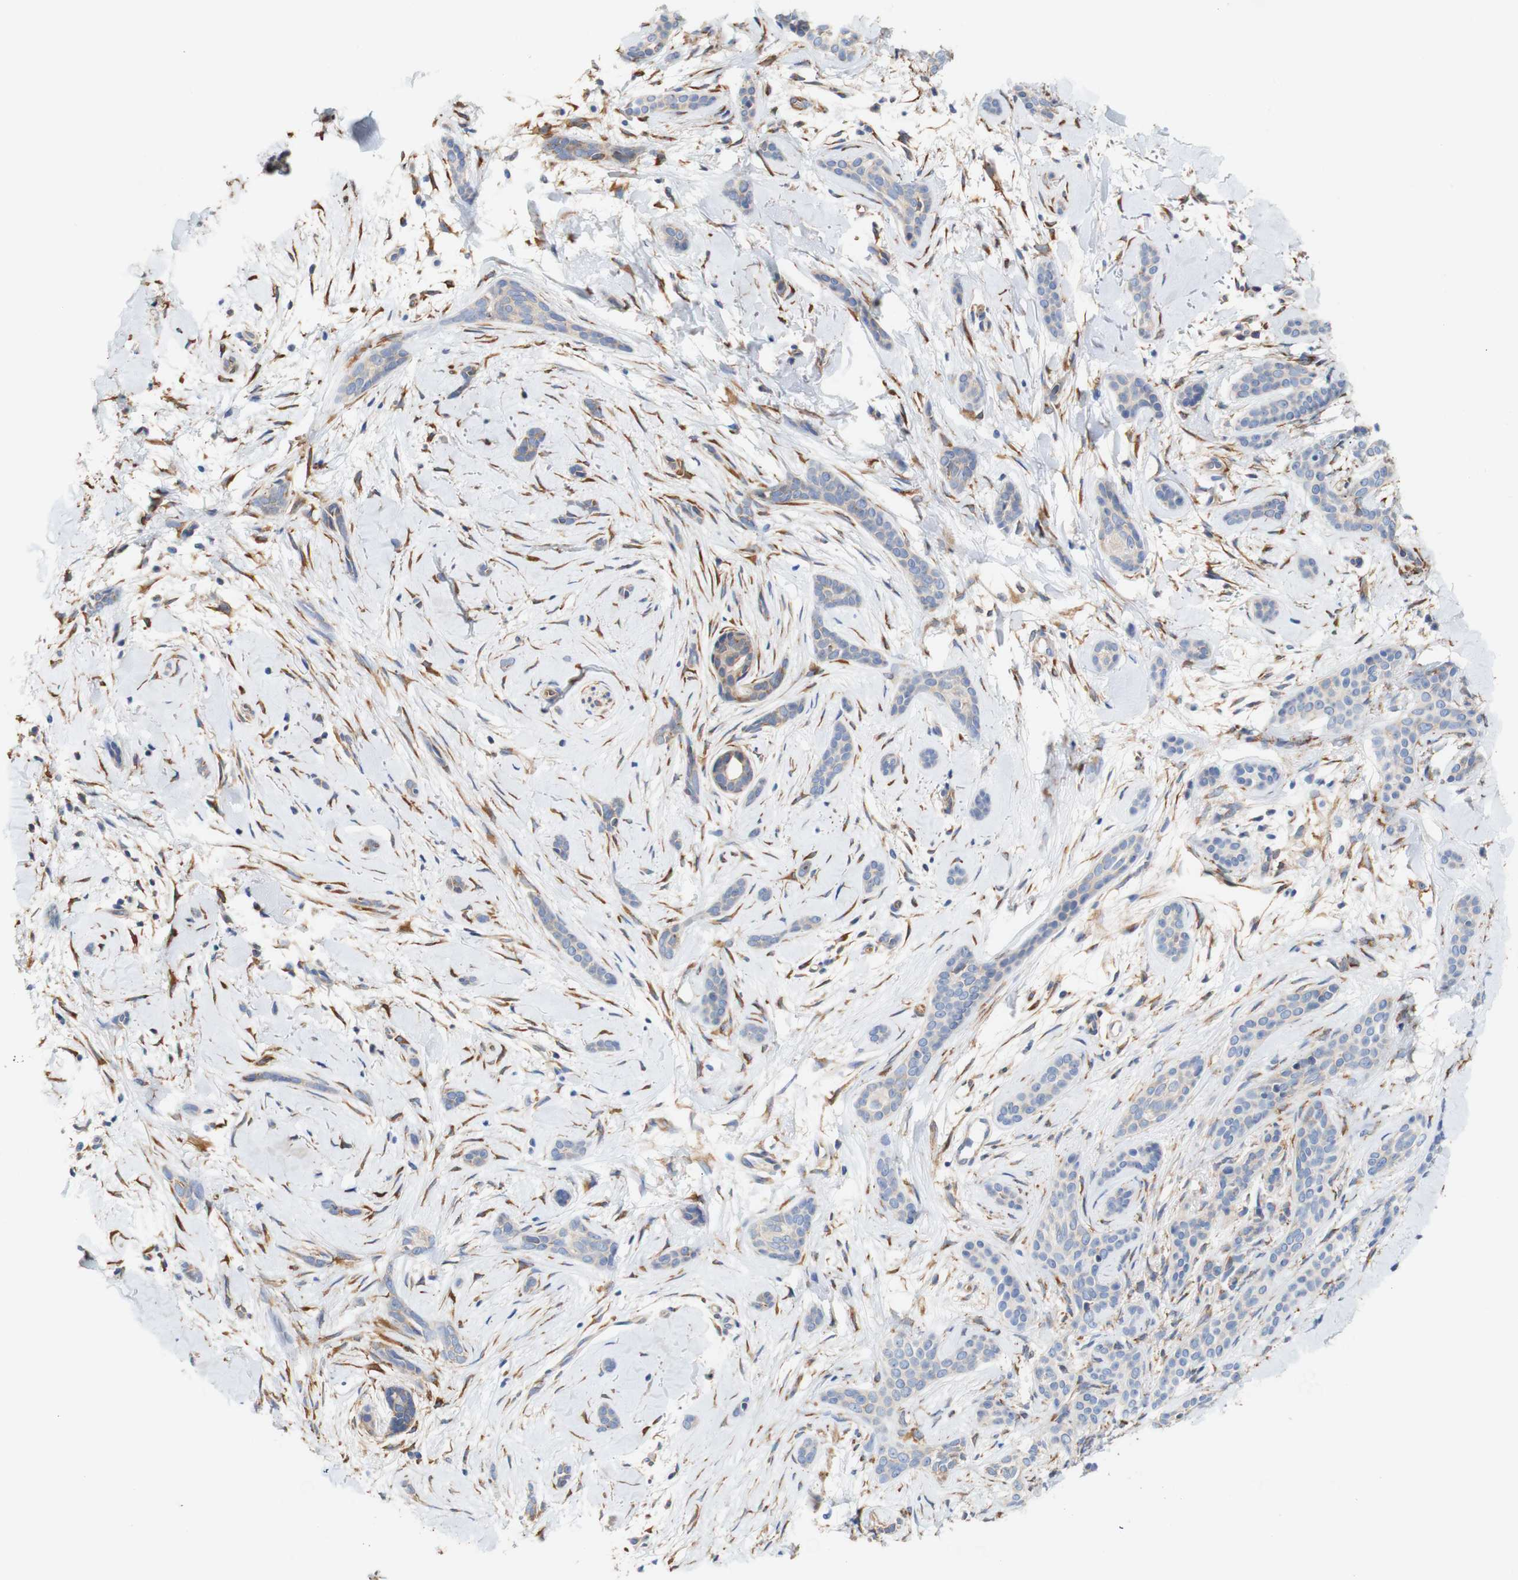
{"staining": {"intensity": "negative", "quantity": "none", "location": "none"}, "tissue": "skin cancer", "cell_type": "Tumor cells", "image_type": "cancer", "snomed": [{"axis": "morphology", "description": "Basal cell carcinoma"}, {"axis": "morphology", "description": "Adnexal tumor, benign"}, {"axis": "topography", "description": "Skin"}], "caption": "The micrograph displays no staining of tumor cells in skin basal cell carcinoma.", "gene": "EIF2AK4", "patient": {"sex": "female", "age": 42}}